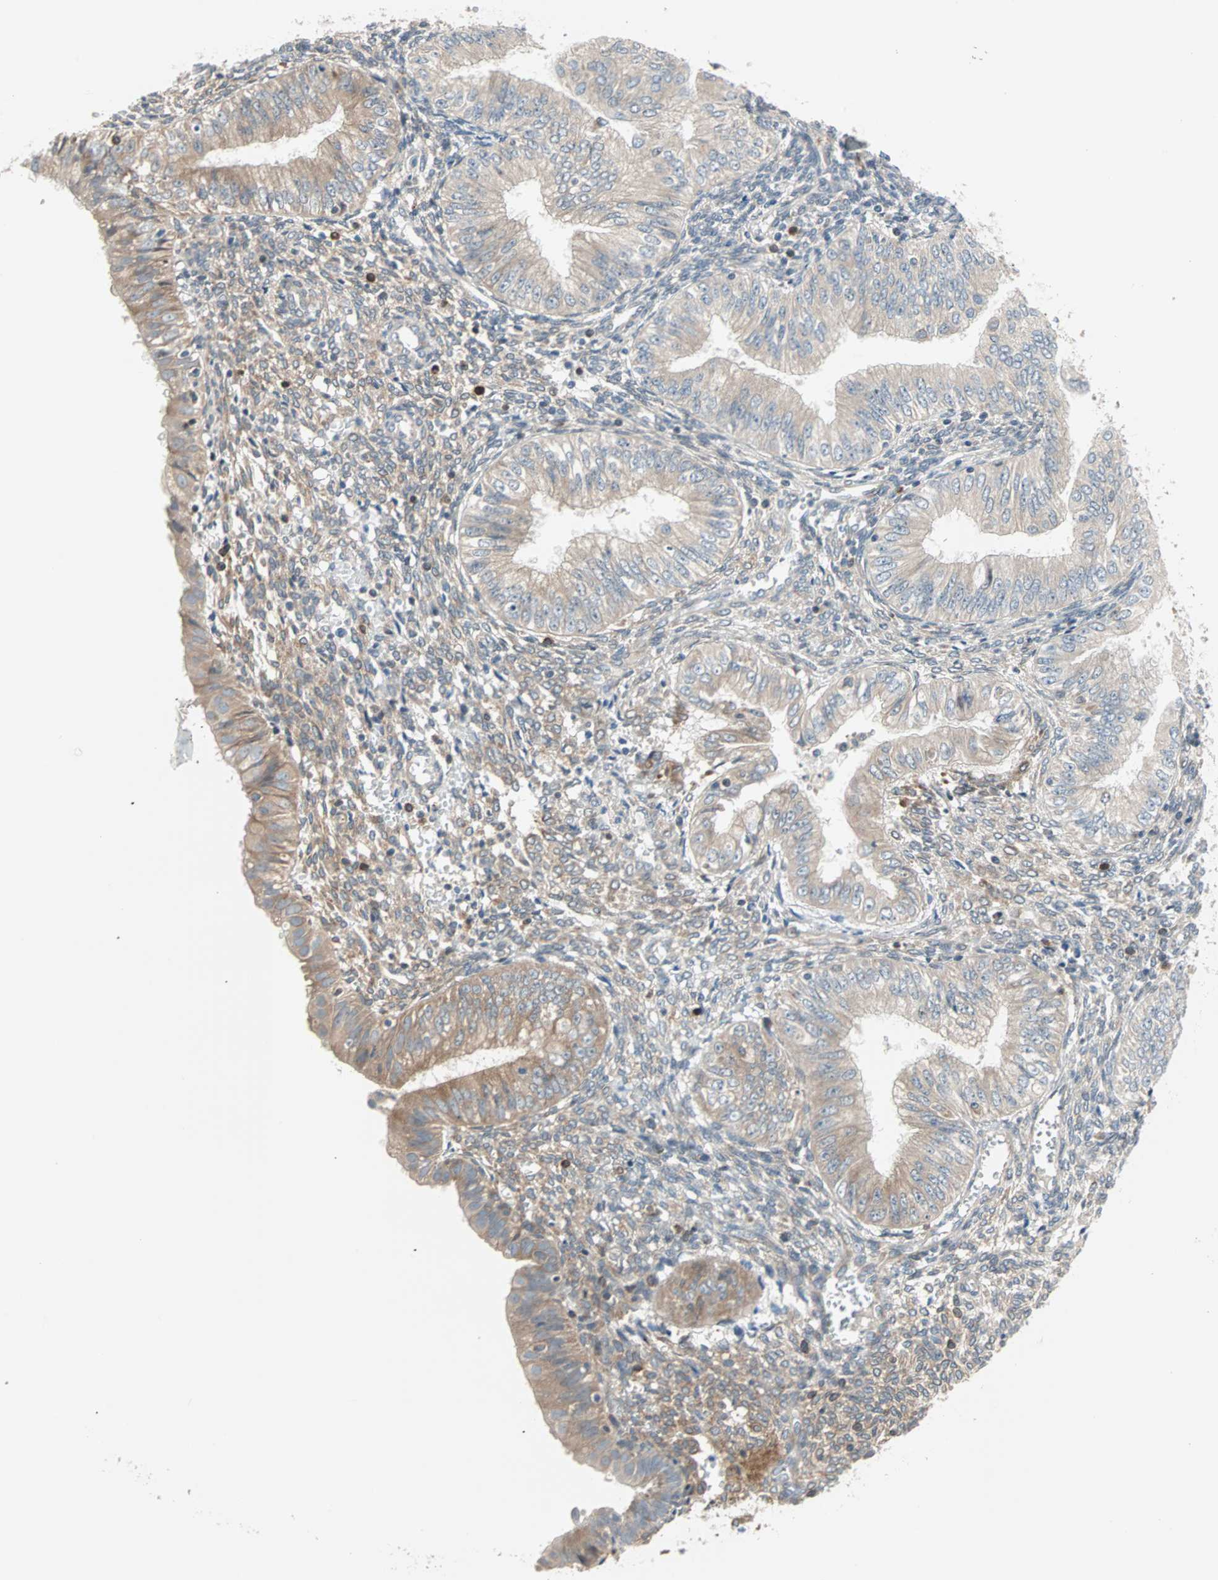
{"staining": {"intensity": "weak", "quantity": ">75%", "location": "cytoplasmic/membranous"}, "tissue": "endometrial cancer", "cell_type": "Tumor cells", "image_type": "cancer", "snomed": [{"axis": "morphology", "description": "Normal tissue, NOS"}, {"axis": "morphology", "description": "Adenocarcinoma, NOS"}, {"axis": "topography", "description": "Endometrium"}], "caption": "Immunohistochemical staining of human endometrial cancer reveals low levels of weak cytoplasmic/membranous protein expression in approximately >75% of tumor cells. The protein of interest is stained brown, and the nuclei are stained in blue (DAB IHC with brightfield microscopy, high magnification).", "gene": "SAR1A", "patient": {"sex": "female", "age": 53}}